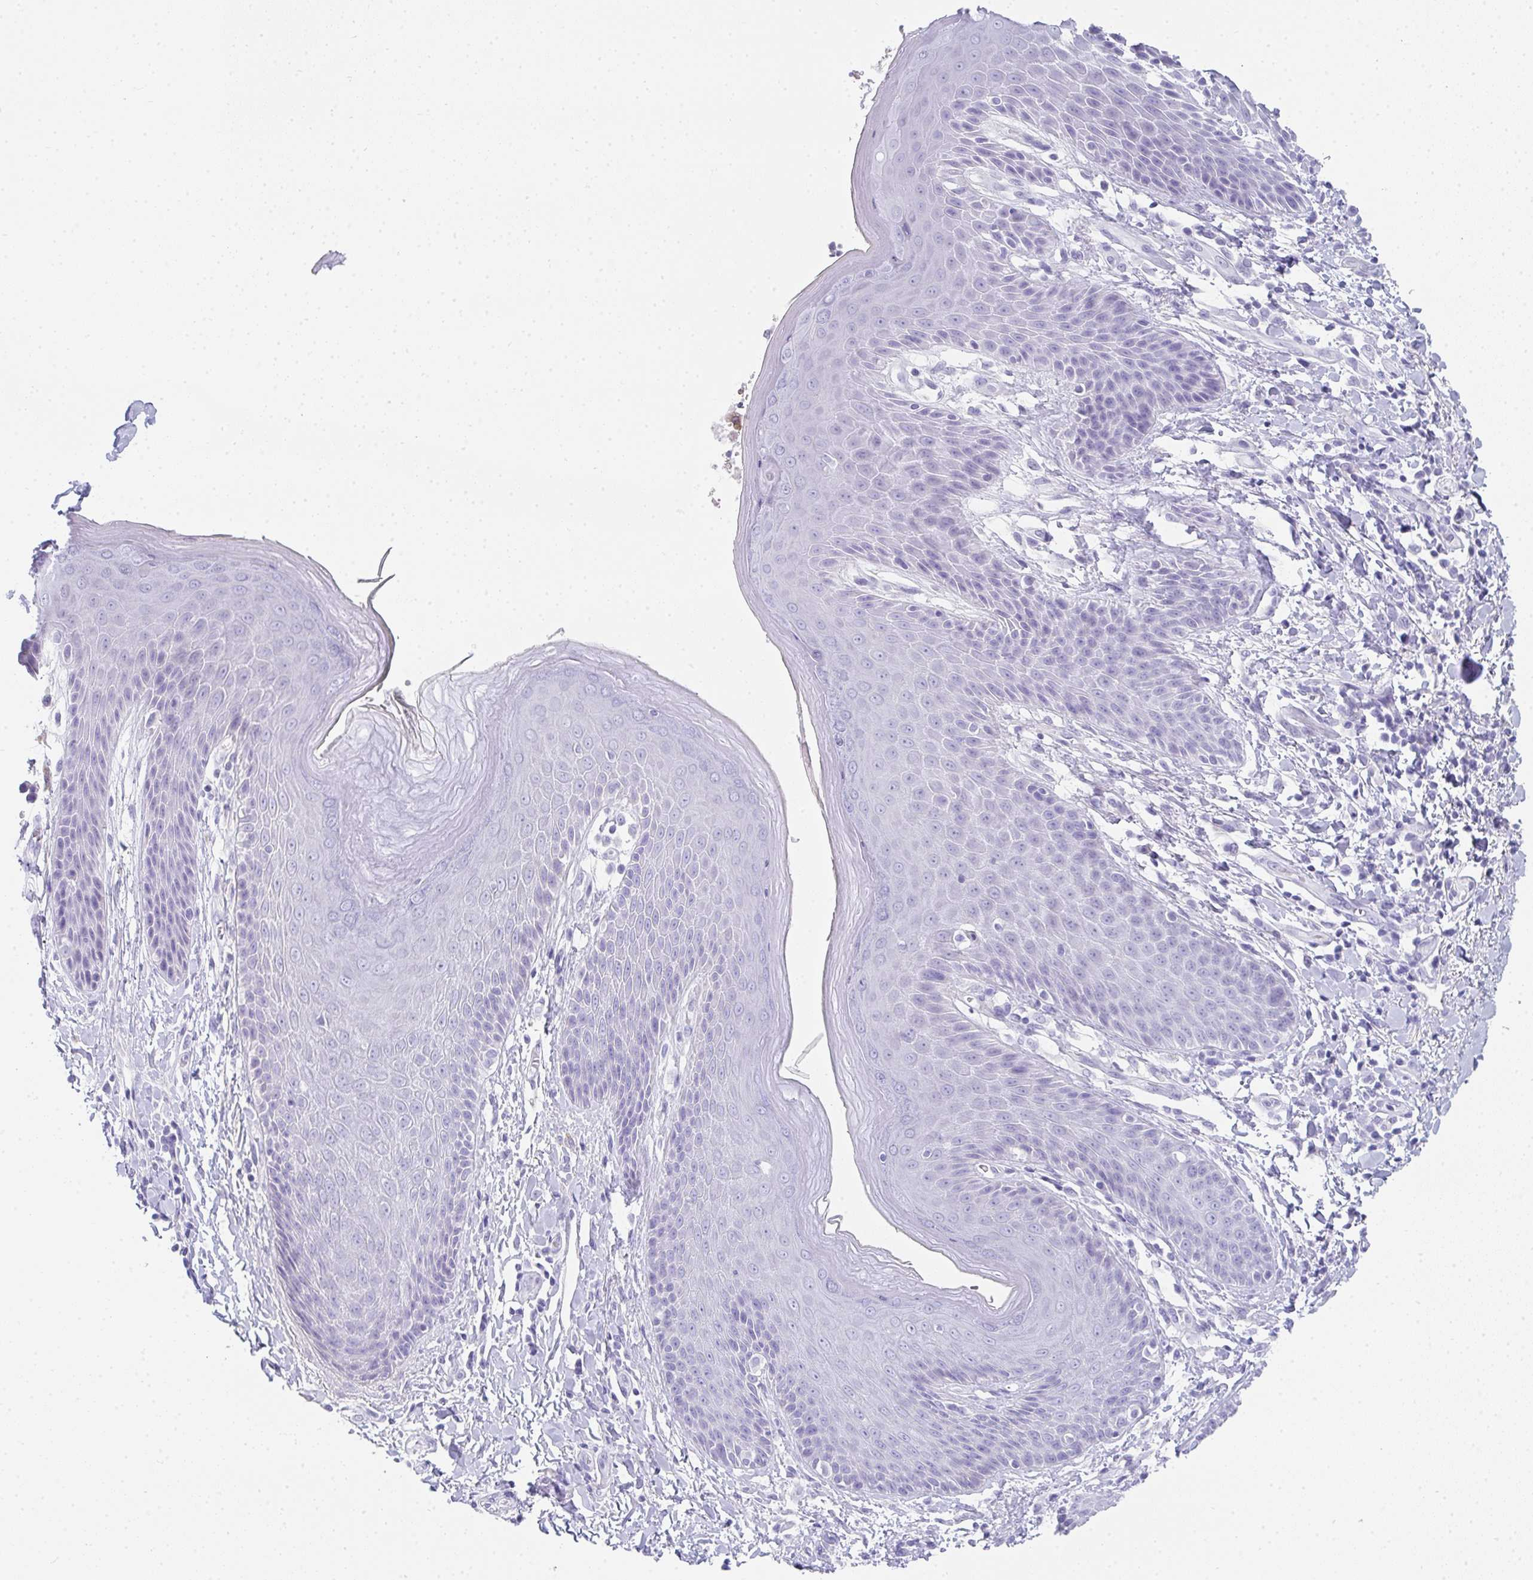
{"staining": {"intensity": "moderate", "quantity": "<25%", "location": "cytoplasmic/membranous"}, "tissue": "skin", "cell_type": "Epidermal cells", "image_type": "normal", "snomed": [{"axis": "morphology", "description": "Normal tissue, NOS"}, {"axis": "topography", "description": "Anal"}, {"axis": "topography", "description": "Peripheral nerve tissue"}], "caption": "This micrograph reveals IHC staining of benign human skin, with low moderate cytoplasmic/membranous positivity in approximately <25% of epidermal cells.", "gene": "RLF", "patient": {"sex": "male", "age": 51}}